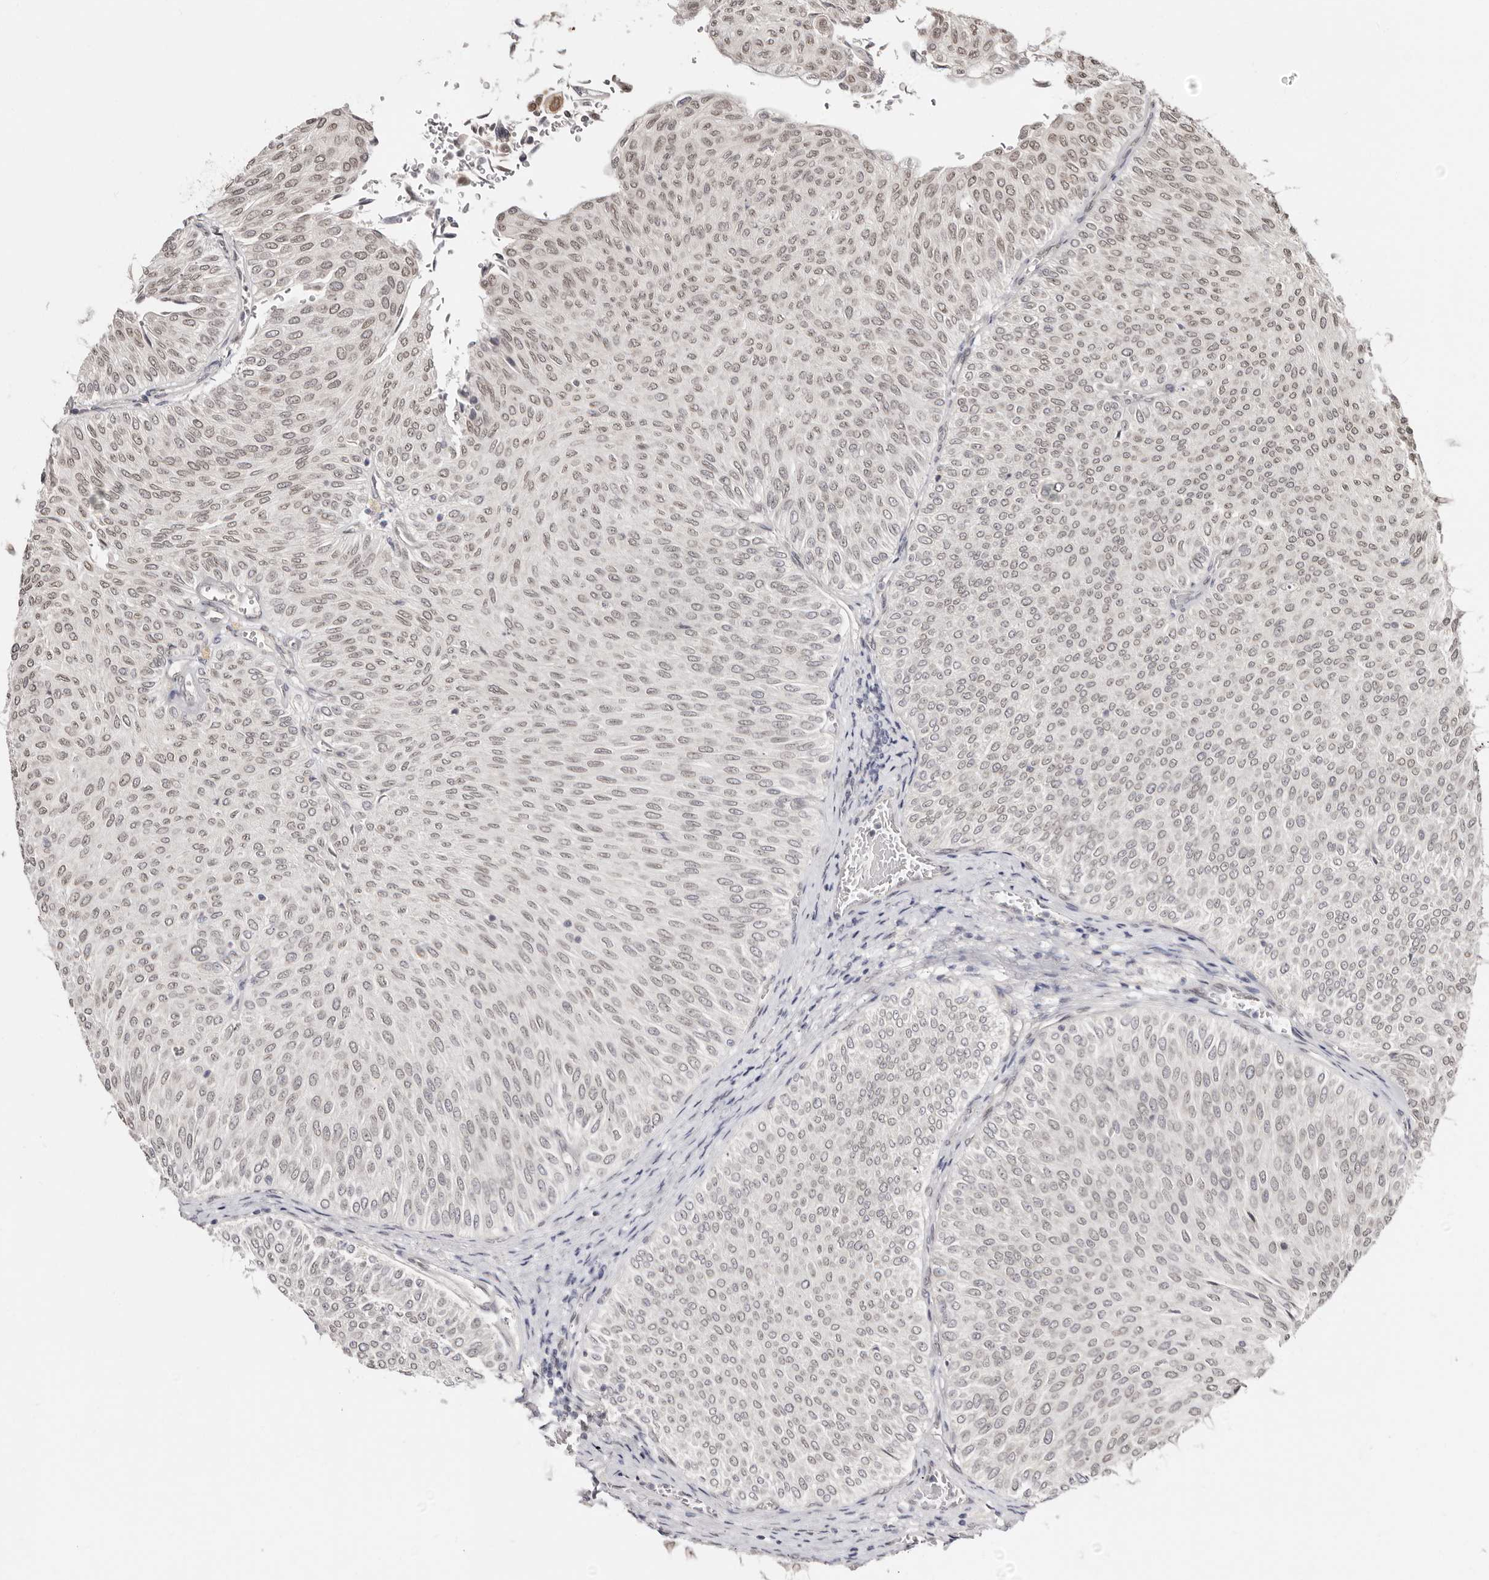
{"staining": {"intensity": "weak", "quantity": "25%-75%", "location": "nuclear"}, "tissue": "urothelial cancer", "cell_type": "Tumor cells", "image_type": "cancer", "snomed": [{"axis": "morphology", "description": "Urothelial carcinoma, Low grade"}, {"axis": "topography", "description": "Urinary bladder"}], "caption": "Urothelial carcinoma (low-grade) stained with immunohistochemistry (IHC) exhibits weak nuclear positivity in about 25%-75% of tumor cells.", "gene": "LCORL", "patient": {"sex": "male", "age": 78}}